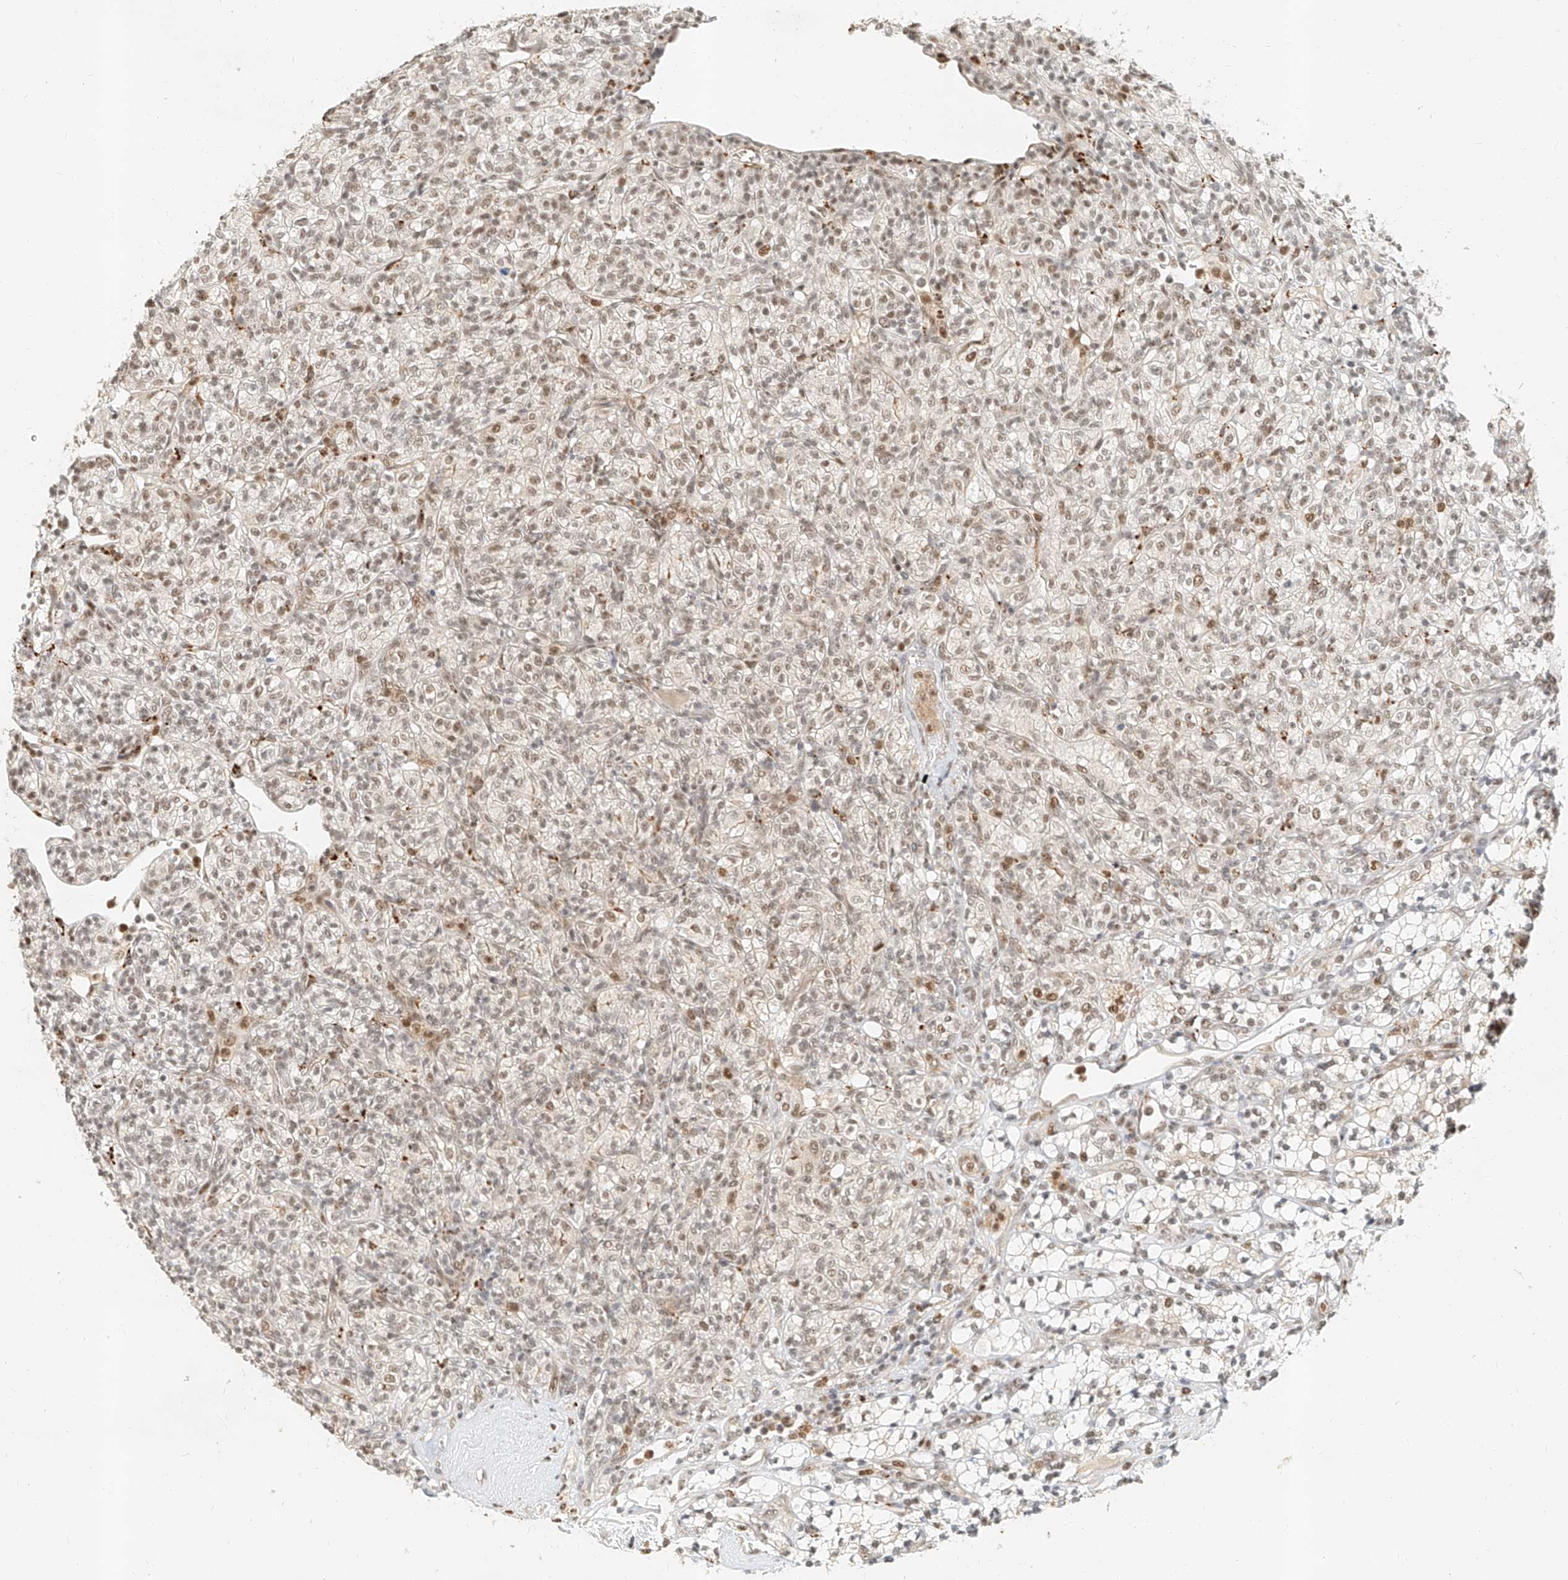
{"staining": {"intensity": "moderate", "quantity": ">75%", "location": "nuclear"}, "tissue": "renal cancer", "cell_type": "Tumor cells", "image_type": "cancer", "snomed": [{"axis": "morphology", "description": "Adenocarcinoma, NOS"}, {"axis": "topography", "description": "Kidney"}], "caption": "IHC photomicrograph of human renal cancer (adenocarcinoma) stained for a protein (brown), which demonstrates medium levels of moderate nuclear positivity in about >75% of tumor cells.", "gene": "CXorf58", "patient": {"sex": "male", "age": 77}}